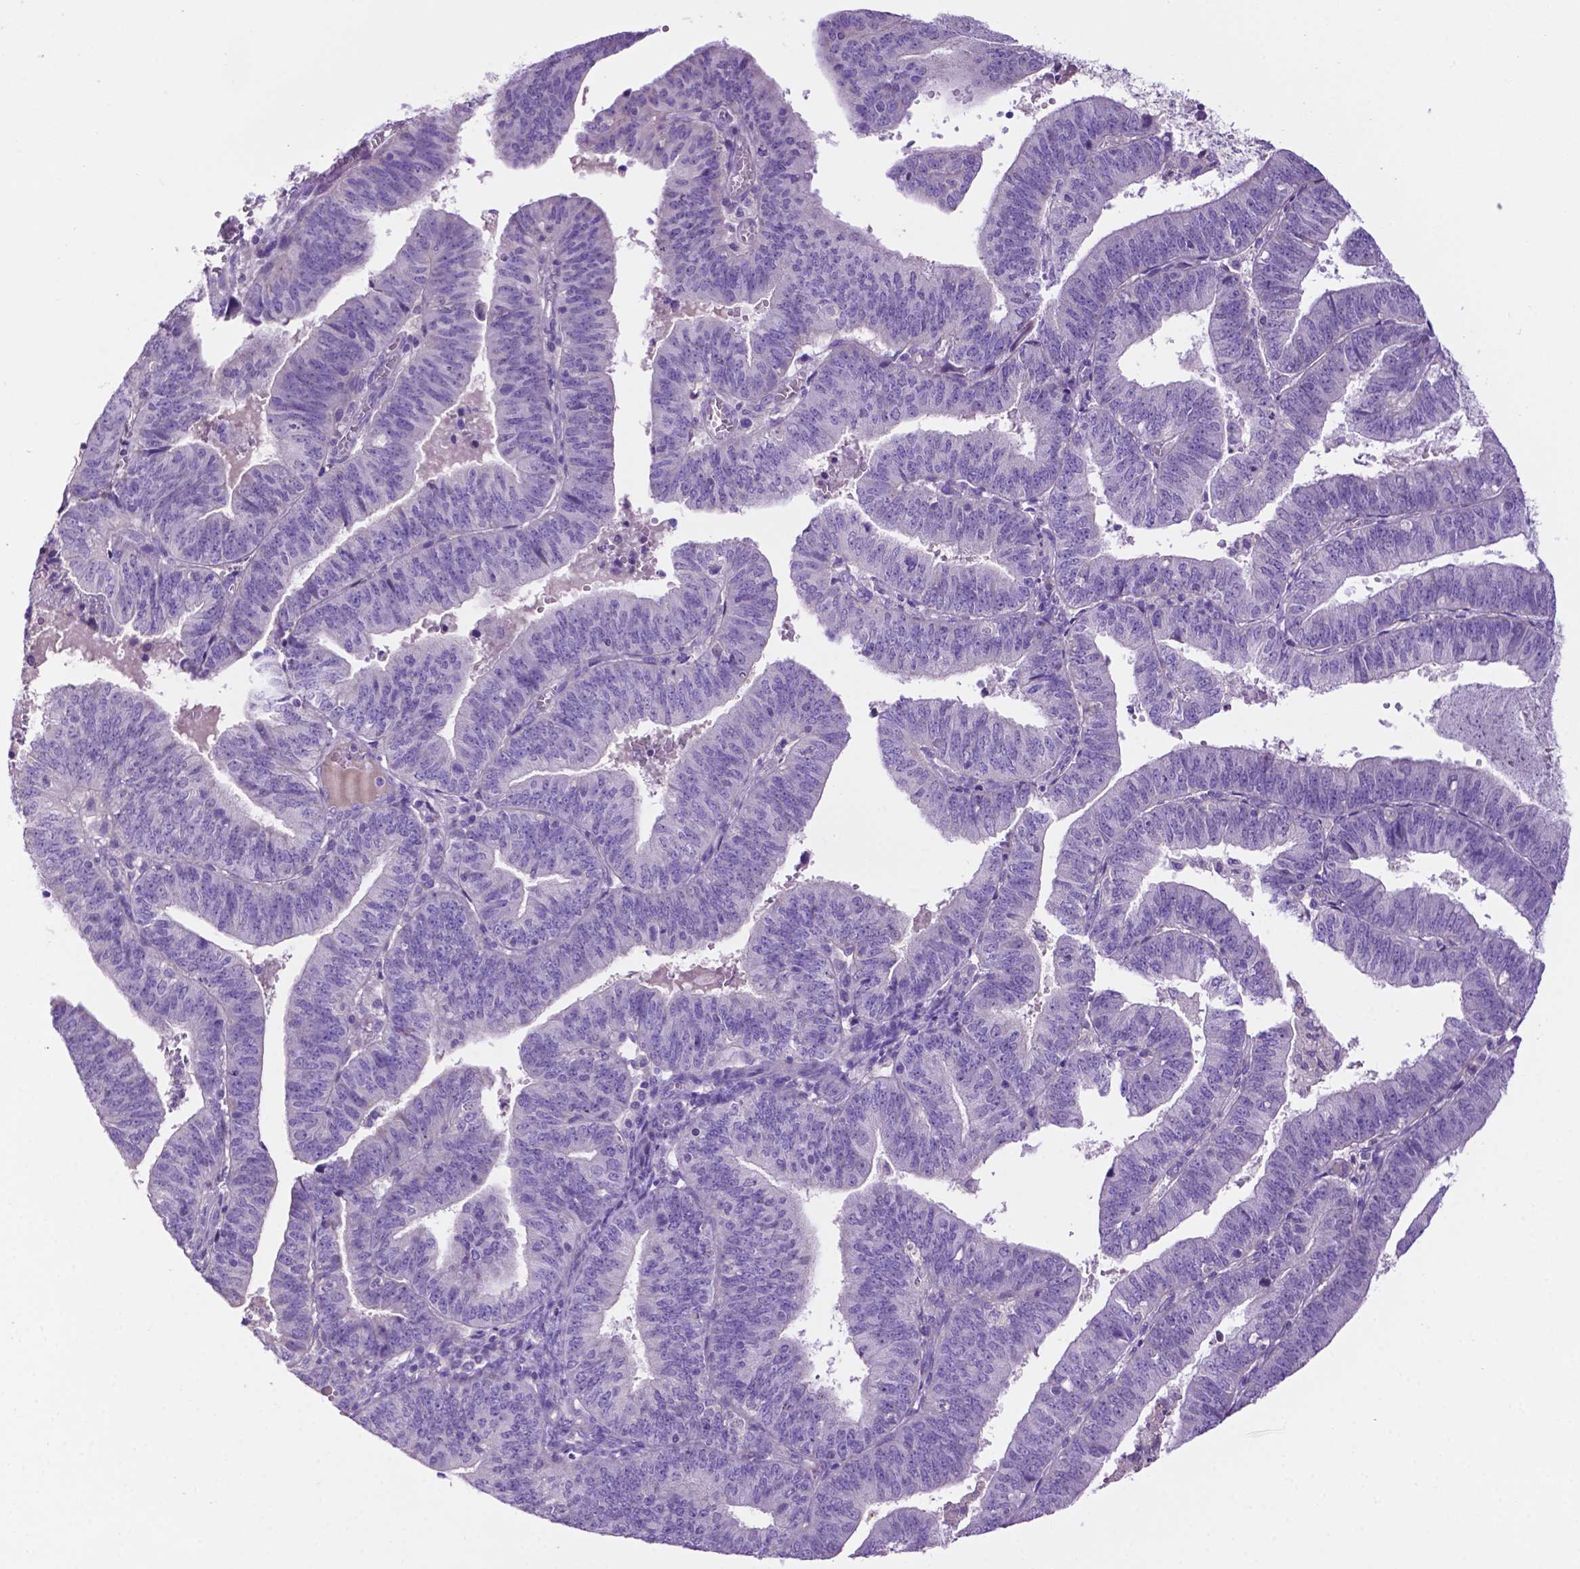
{"staining": {"intensity": "negative", "quantity": "none", "location": "none"}, "tissue": "endometrial cancer", "cell_type": "Tumor cells", "image_type": "cancer", "snomed": [{"axis": "morphology", "description": "Adenocarcinoma, NOS"}, {"axis": "topography", "description": "Endometrium"}], "caption": "Immunohistochemical staining of human endometrial cancer shows no significant positivity in tumor cells.", "gene": "PHYHIP", "patient": {"sex": "female", "age": 82}}